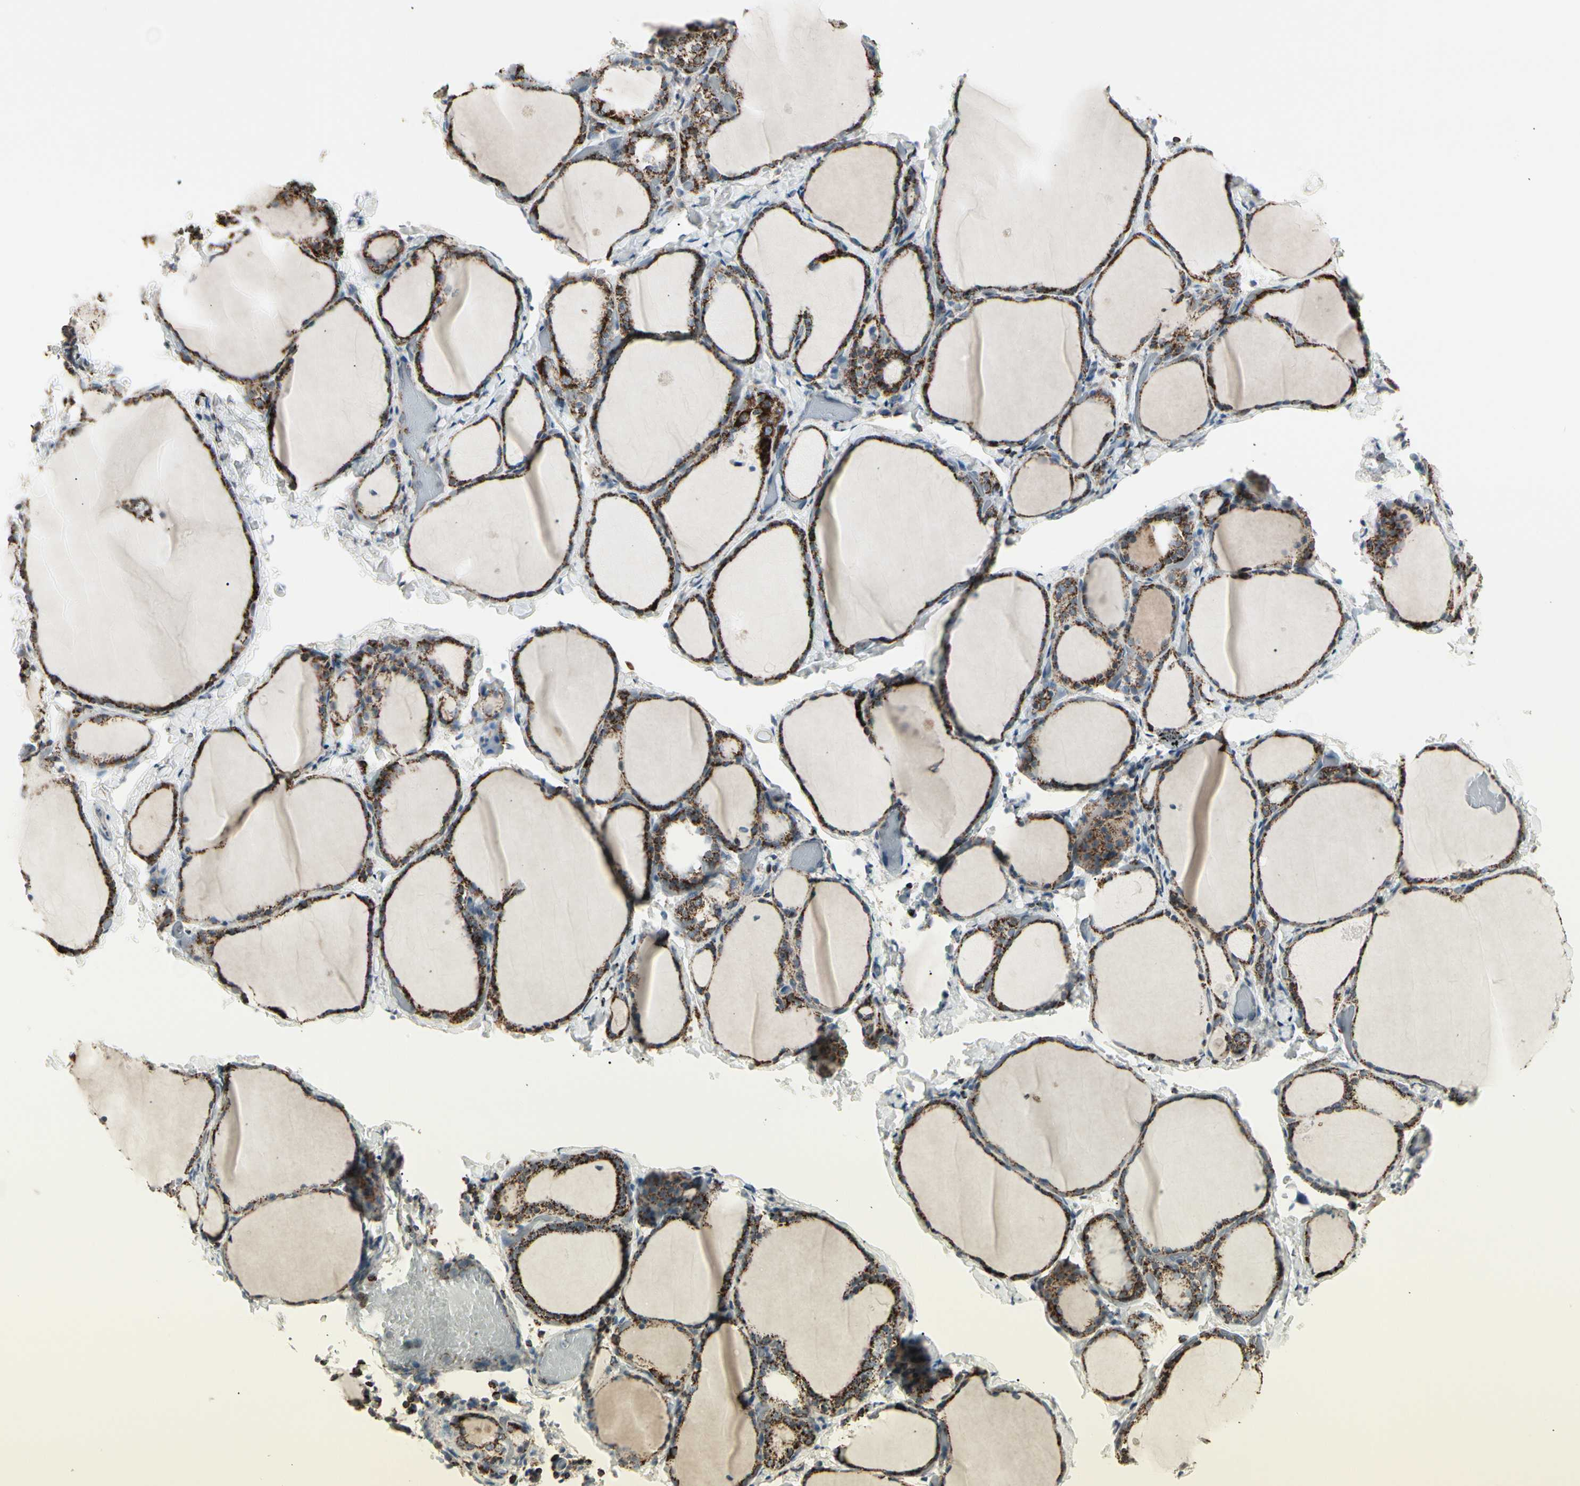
{"staining": {"intensity": "strong", "quantity": ">75%", "location": "cytoplasmic/membranous"}, "tissue": "thyroid gland", "cell_type": "Glandular cells", "image_type": "normal", "snomed": [{"axis": "morphology", "description": "Normal tissue, NOS"}, {"axis": "morphology", "description": "Papillary adenocarcinoma, NOS"}, {"axis": "topography", "description": "Thyroid gland"}], "caption": "The immunohistochemical stain highlights strong cytoplasmic/membranous staining in glandular cells of benign thyroid gland. (DAB (3,3'-diaminobenzidine) = brown stain, brightfield microscopy at high magnification).", "gene": "TMEM176A", "patient": {"sex": "female", "age": 30}}